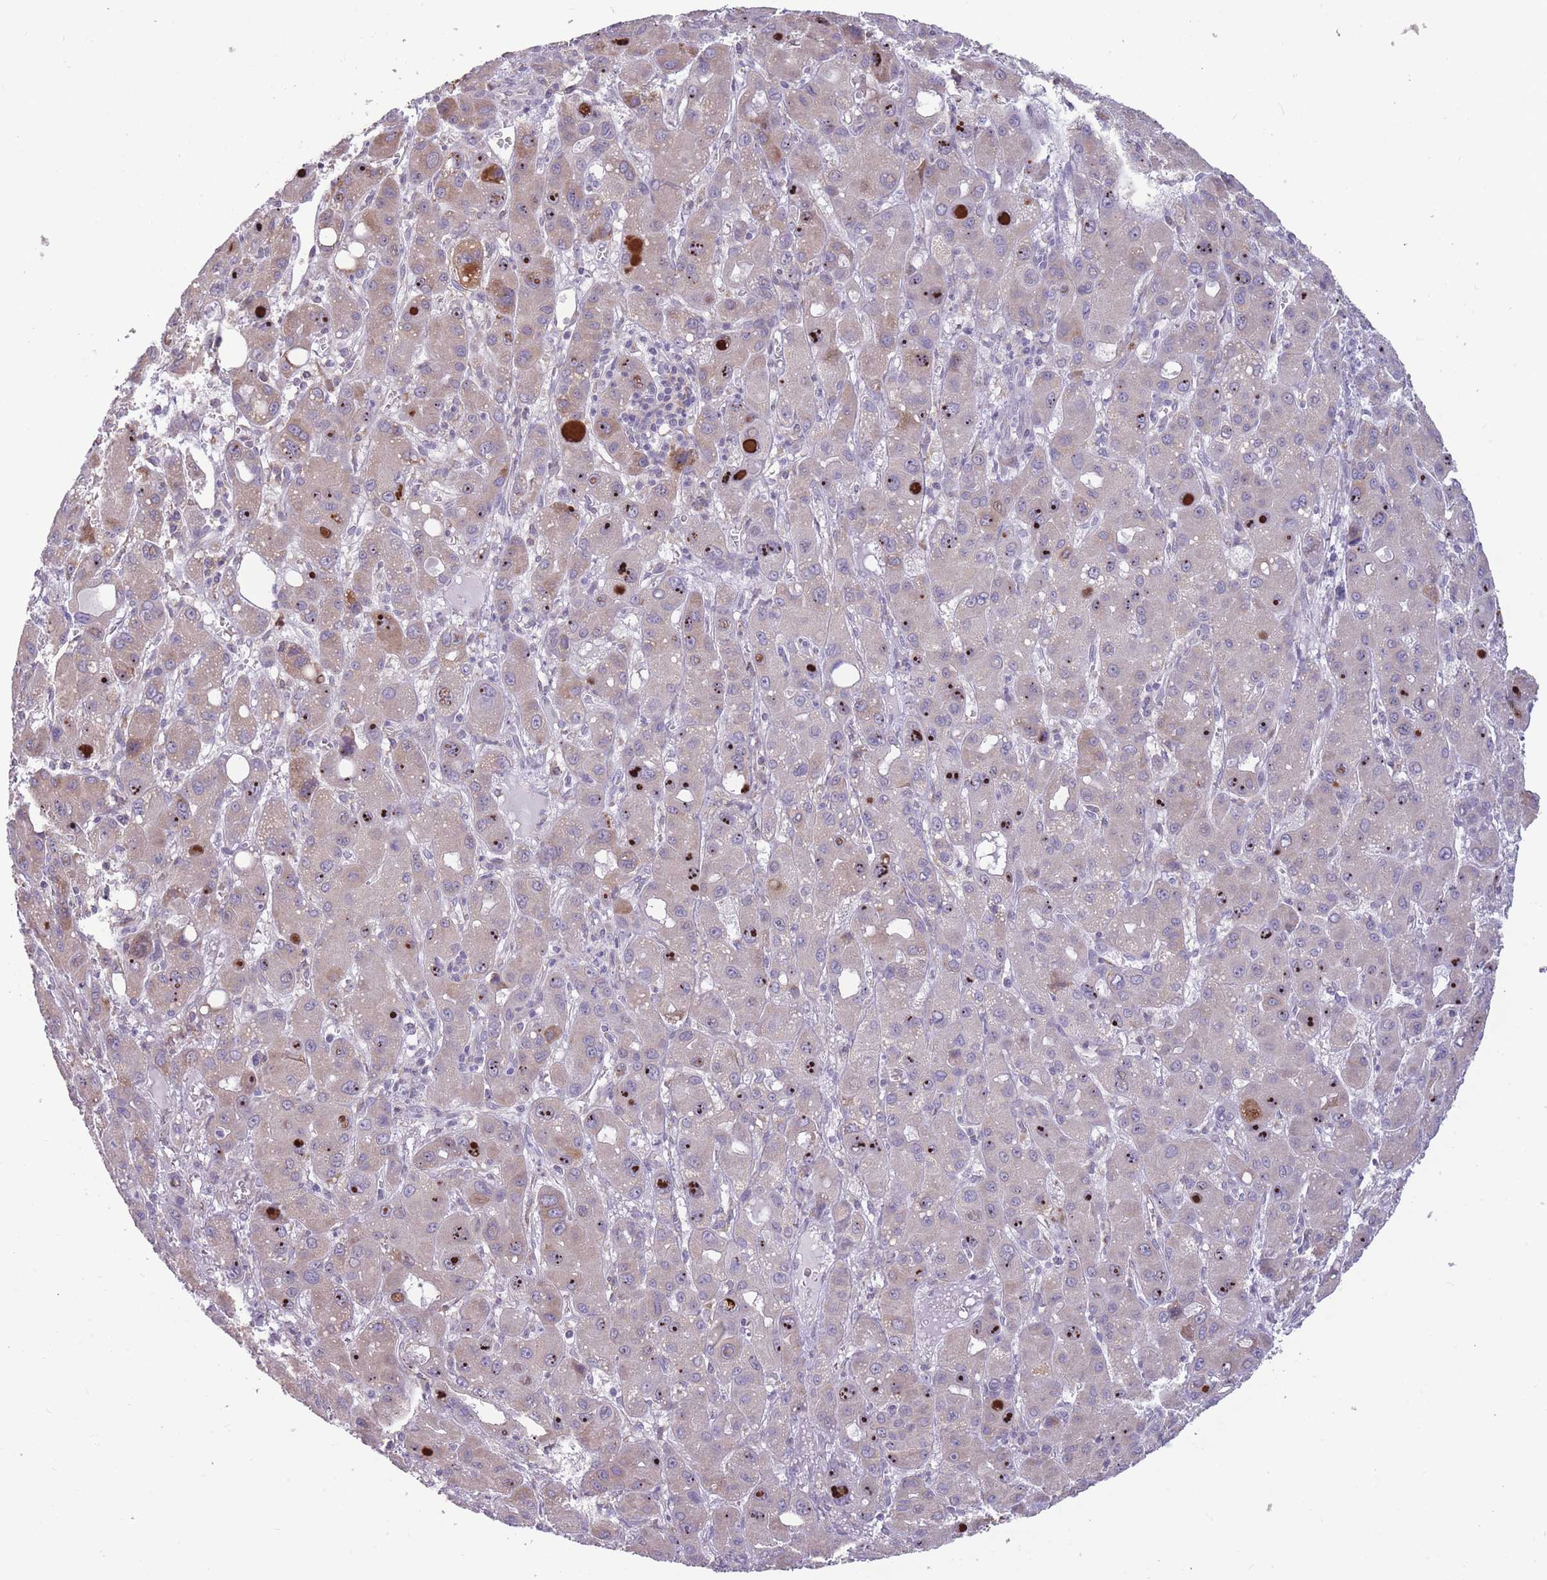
{"staining": {"intensity": "weak", "quantity": "<25%", "location": "cytoplasmic/membranous"}, "tissue": "liver cancer", "cell_type": "Tumor cells", "image_type": "cancer", "snomed": [{"axis": "morphology", "description": "Carcinoma, Hepatocellular, NOS"}, {"axis": "topography", "description": "Liver"}], "caption": "The photomicrograph shows no staining of tumor cells in liver cancer (hepatocellular carcinoma).", "gene": "TRAPPC5", "patient": {"sex": "male", "age": 55}}